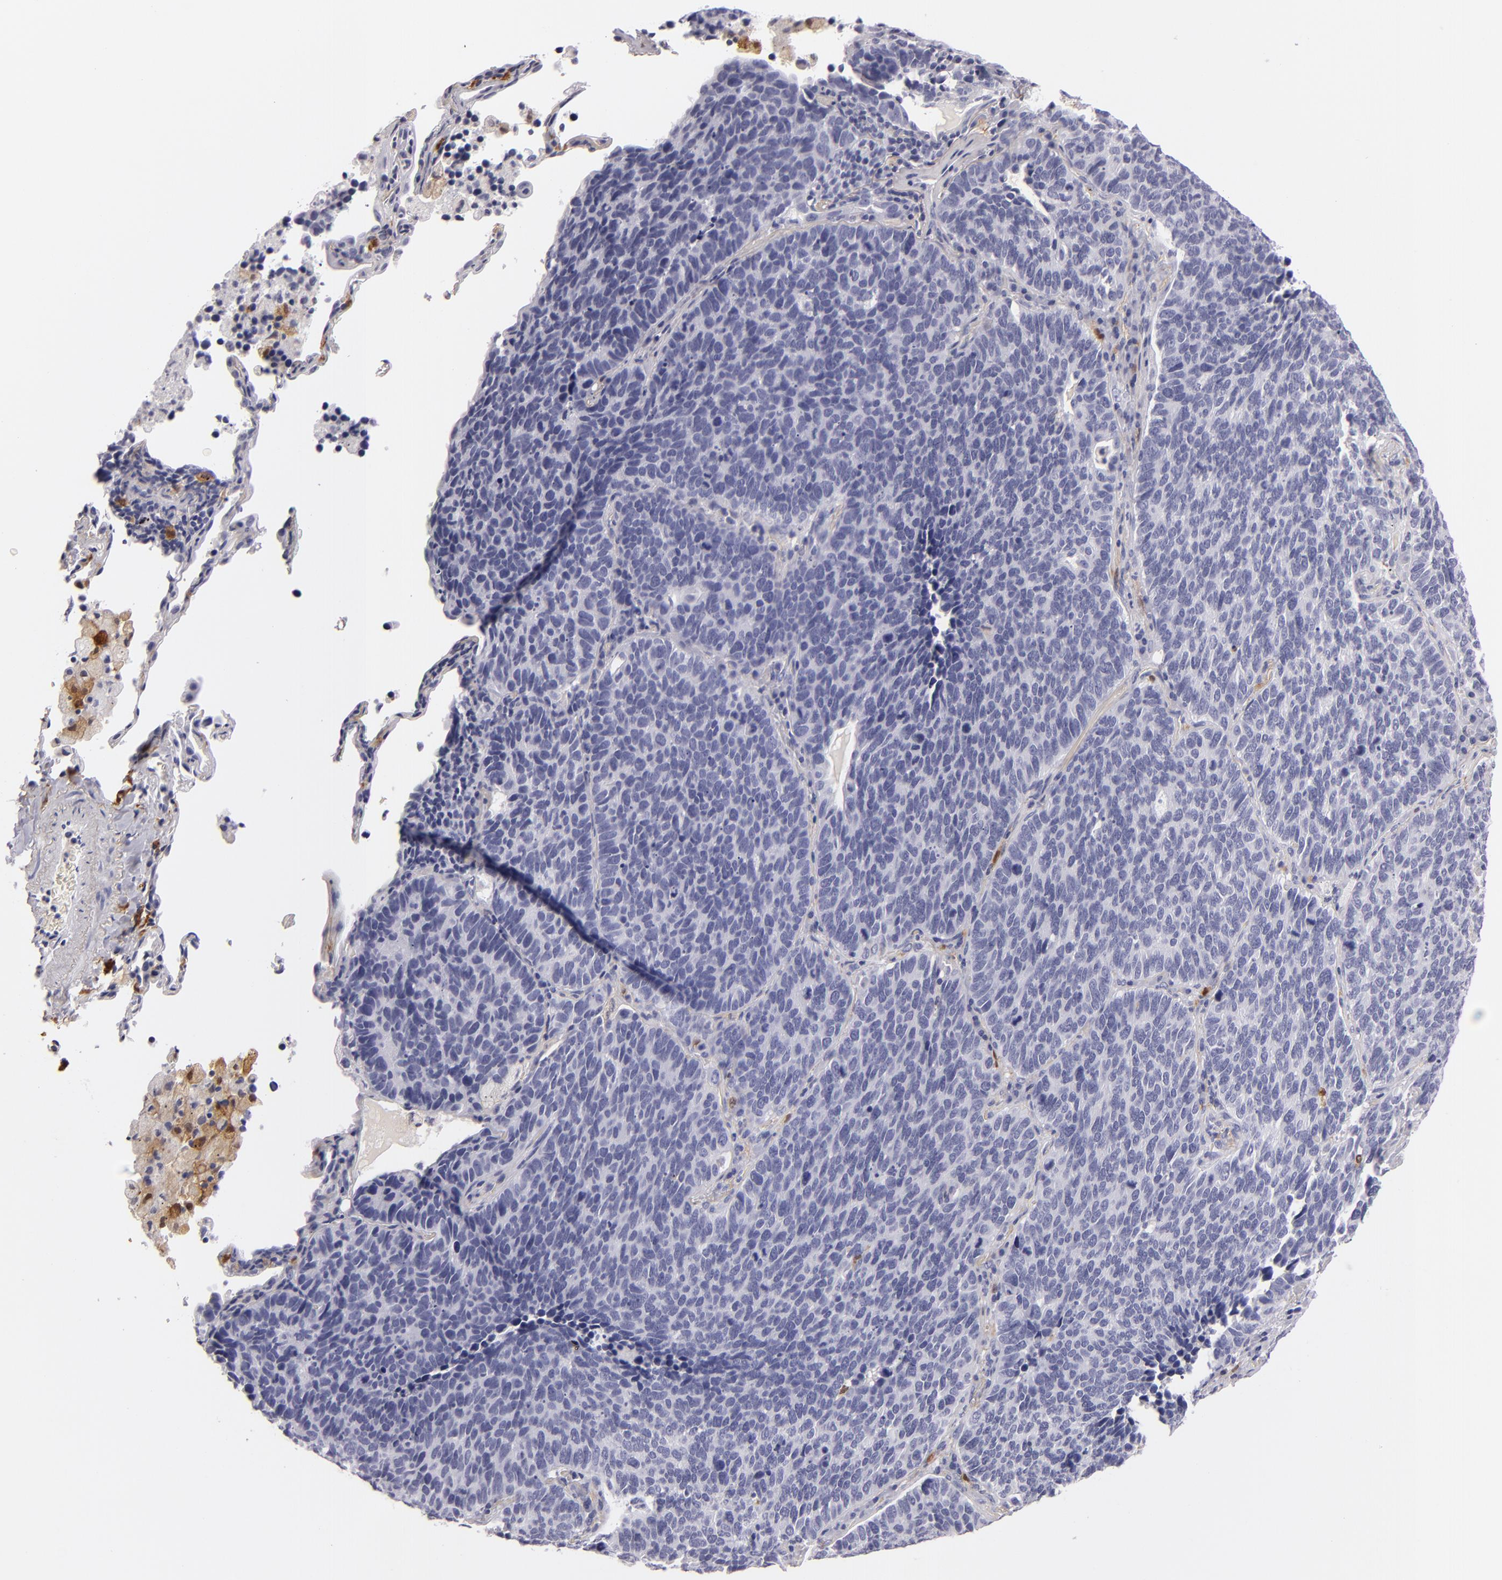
{"staining": {"intensity": "negative", "quantity": "none", "location": "none"}, "tissue": "lung cancer", "cell_type": "Tumor cells", "image_type": "cancer", "snomed": [{"axis": "morphology", "description": "Neoplasm, malignant, NOS"}, {"axis": "topography", "description": "Lung"}], "caption": "DAB (3,3'-diaminobenzidine) immunohistochemical staining of human malignant neoplasm (lung) demonstrates no significant staining in tumor cells.", "gene": "F13A1", "patient": {"sex": "female", "age": 75}}